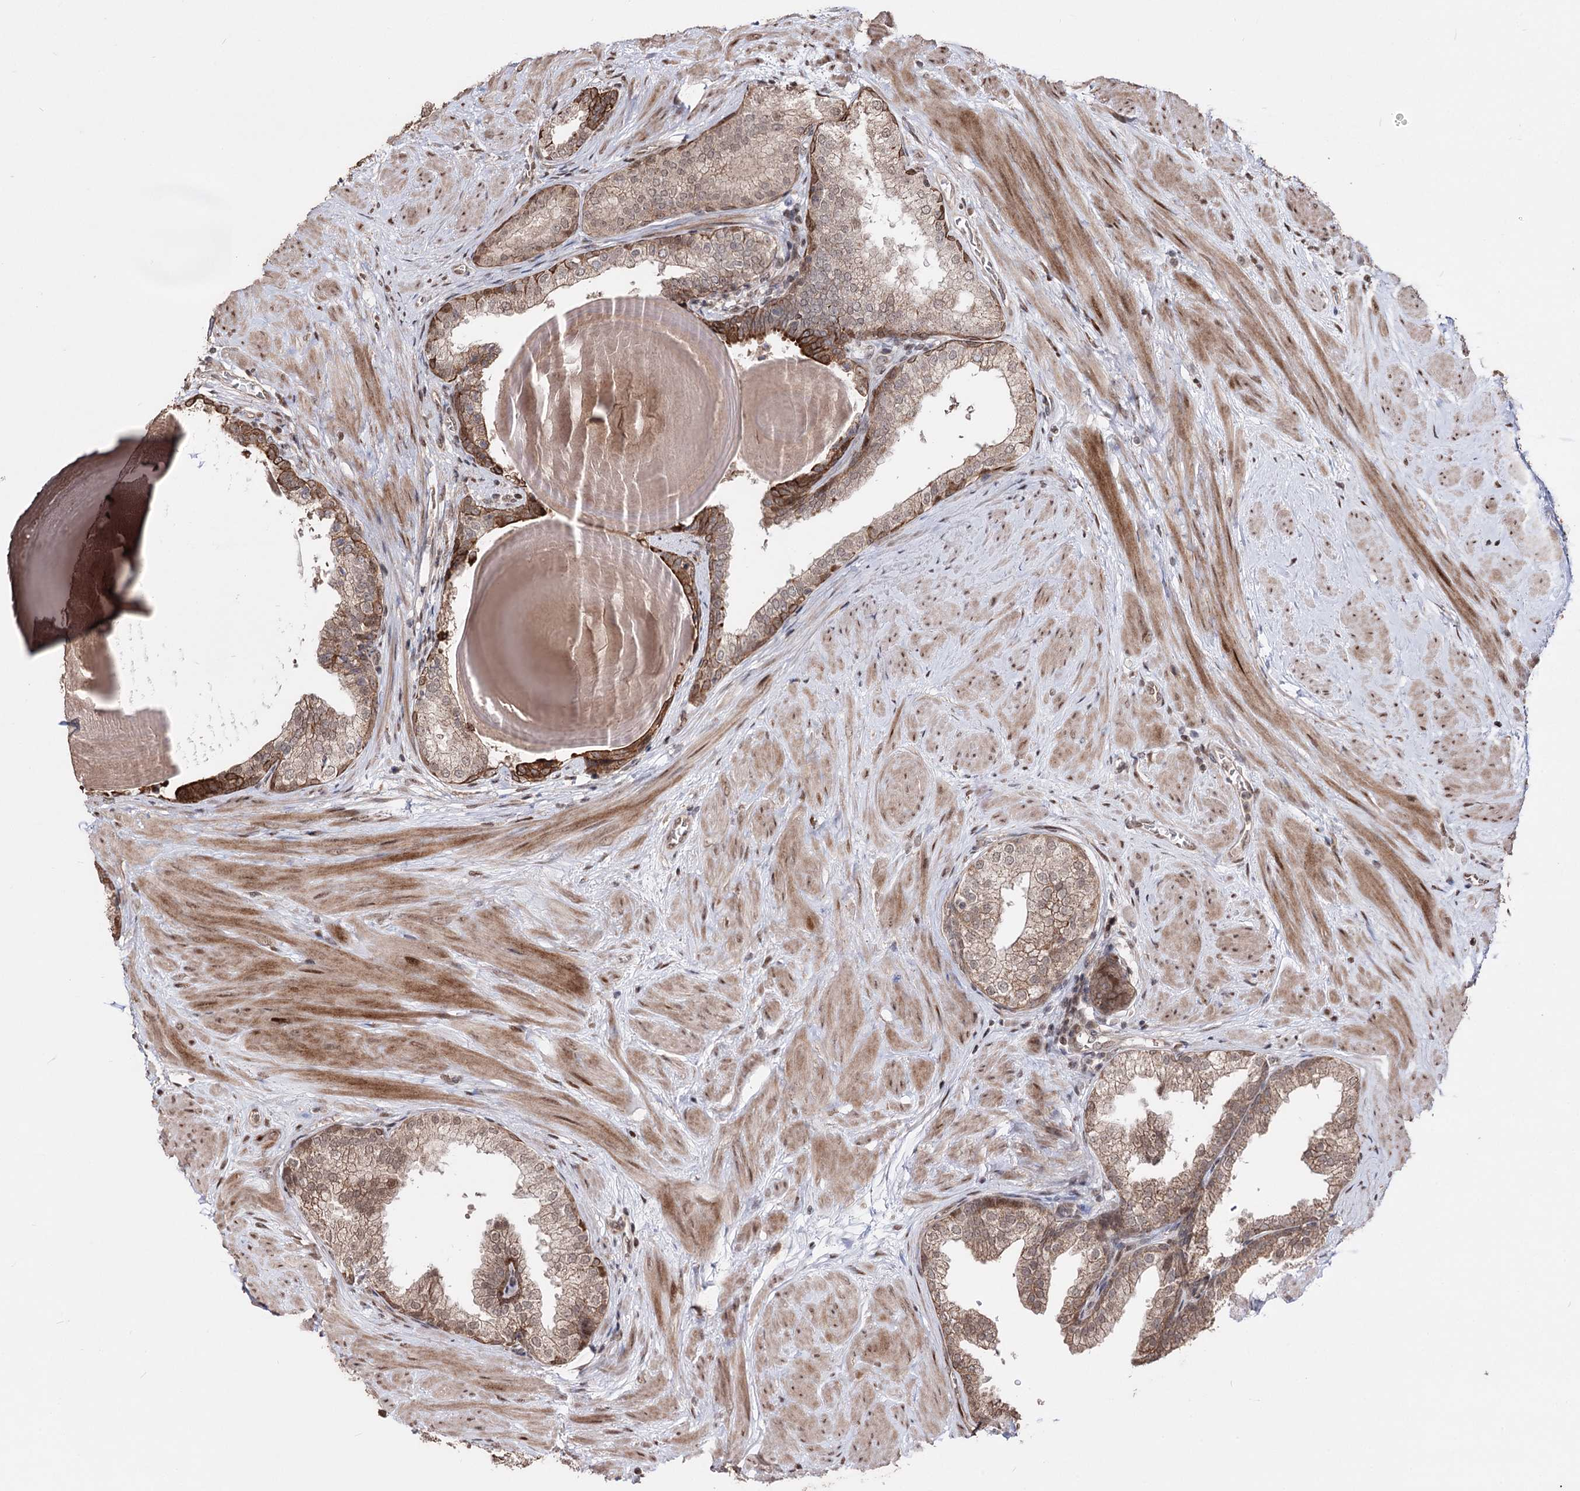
{"staining": {"intensity": "moderate", "quantity": "25%-75%", "location": "cytoplasmic/membranous"}, "tissue": "prostate", "cell_type": "Glandular cells", "image_type": "normal", "snomed": [{"axis": "morphology", "description": "Normal tissue, NOS"}, {"axis": "topography", "description": "Prostate"}], "caption": "An IHC histopathology image of unremarkable tissue is shown. Protein staining in brown shows moderate cytoplasmic/membranous positivity in prostate within glandular cells.", "gene": "CPNE8", "patient": {"sex": "male", "age": 48}}